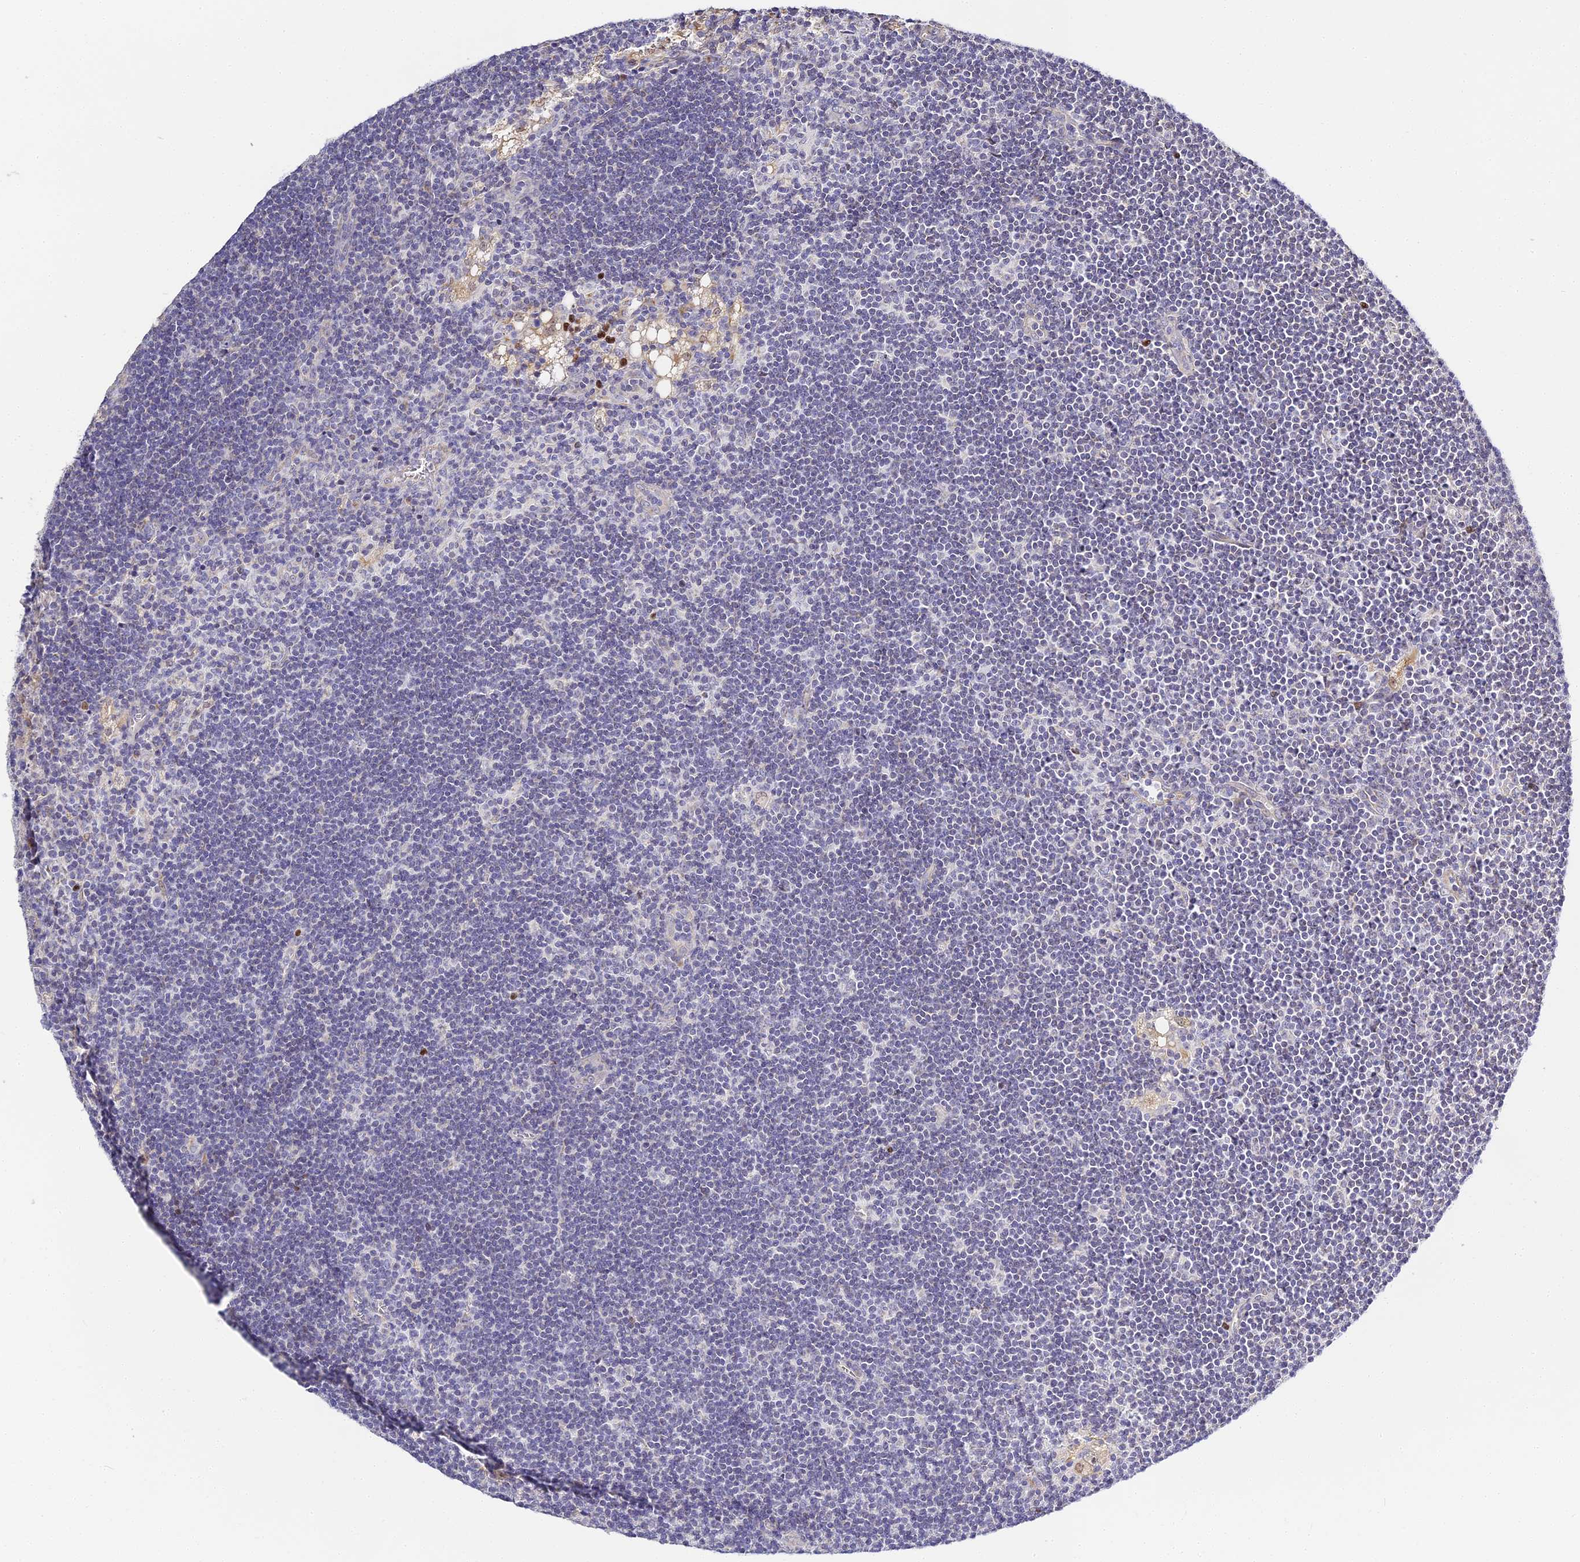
{"staining": {"intensity": "negative", "quantity": "none", "location": "none"}, "tissue": "lymph node", "cell_type": "Germinal center cells", "image_type": "normal", "snomed": [{"axis": "morphology", "description": "Normal tissue, NOS"}, {"axis": "topography", "description": "Lymph node"}], "caption": "DAB (3,3'-diaminobenzidine) immunohistochemical staining of normal human lymph node reveals no significant staining in germinal center cells.", "gene": "SERP1", "patient": {"sex": "male", "age": 24}}